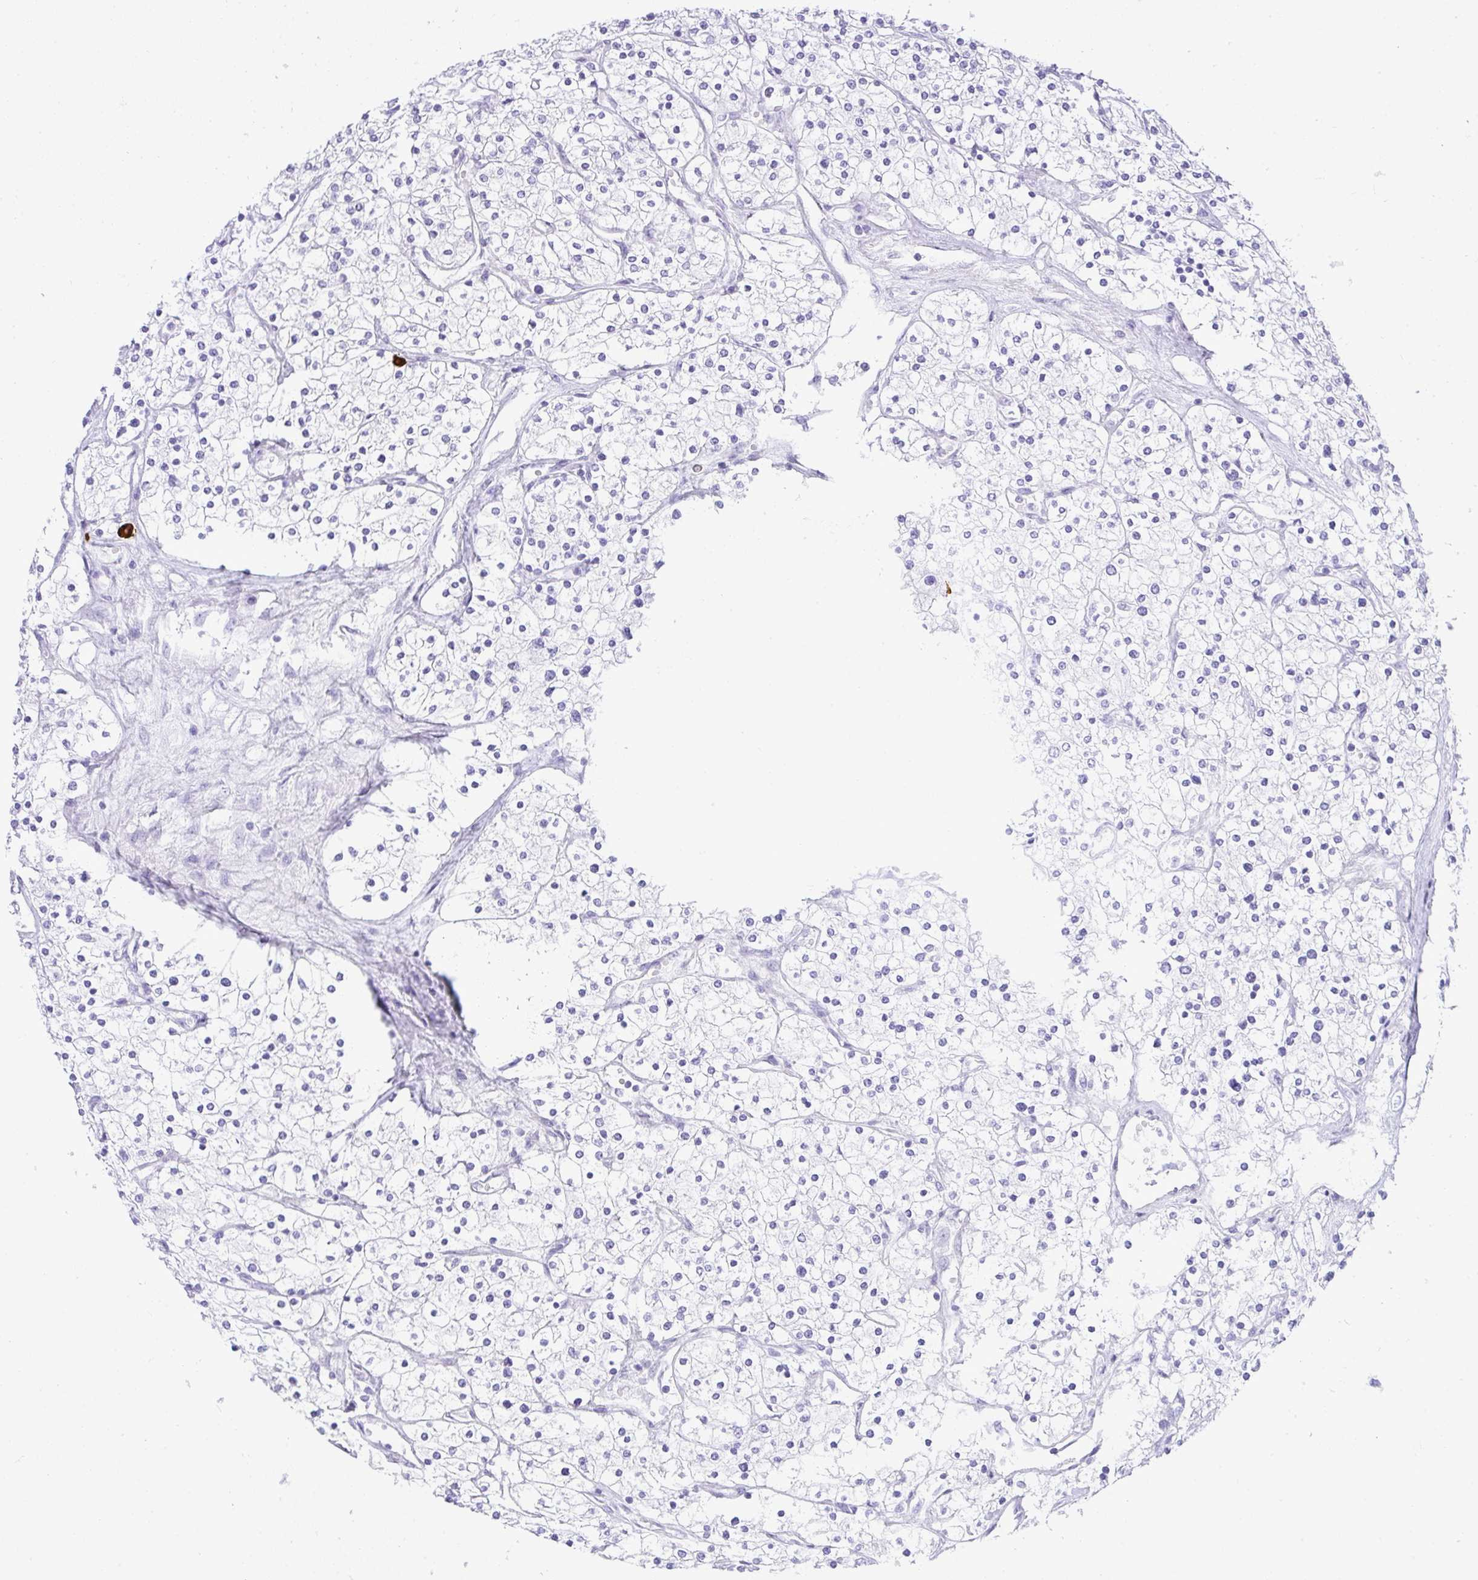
{"staining": {"intensity": "negative", "quantity": "none", "location": "none"}, "tissue": "renal cancer", "cell_type": "Tumor cells", "image_type": "cancer", "snomed": [{"axis": "morphology", "description": "Adenocarcinoma, NOS"}, {"axis": "topography", "description": "Kidney"}], "caption": "Micrograph shows no significant protein positivity in tumor cells of renal cancer. (Stains: DAB IHC with hematoxylin counter stain, Microscopy: brightfield microscopy at high magnification).", "gene": "CDADC1", "patient": {"sex": "male", "age": 80}}